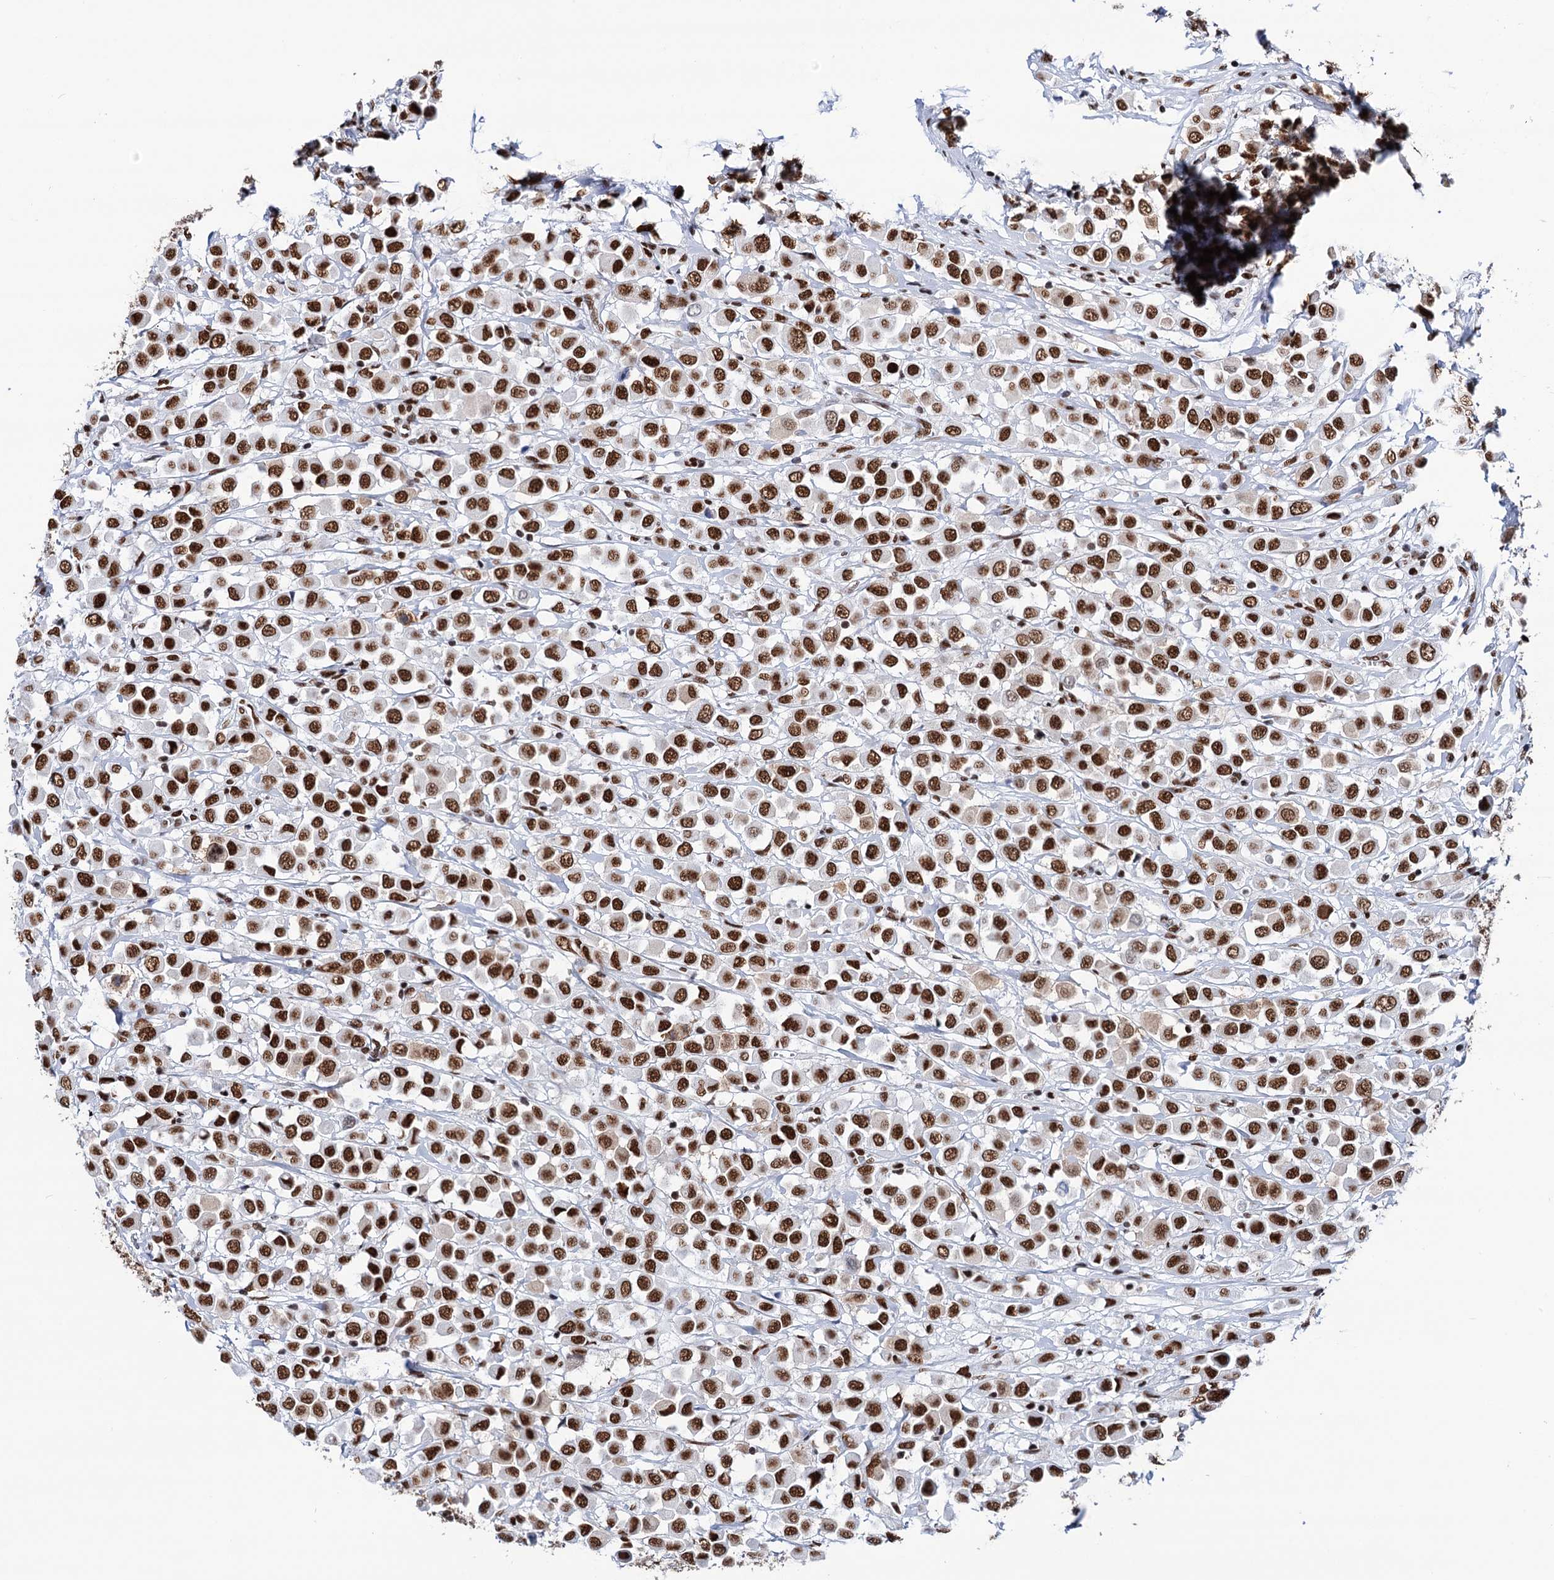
{"staining": {"intensity": "strong", "quantity": ">75%", "location": "nuclear"}, "tissue": "breast cancer", "cell_type": "Tumor cells", "image_type": "cancer", "snomed": [{"axis": "morphology", "description": "Duct carcinoma"}, {"axis": "topography", "description": "Breast"}], "caption": "Immunohistochemistry (IHC) (DAB (3,3'-diaminobenzidine)) staining of human breast invasive ductal carcinoma demonstrates strong nuclear protein expression in approximately >75% of tumor cells. (DAB = brown stain, brightfield microscopy at high magnification).", "gene": "MATR3", "patient": {"sex": "female", "age": 61}}